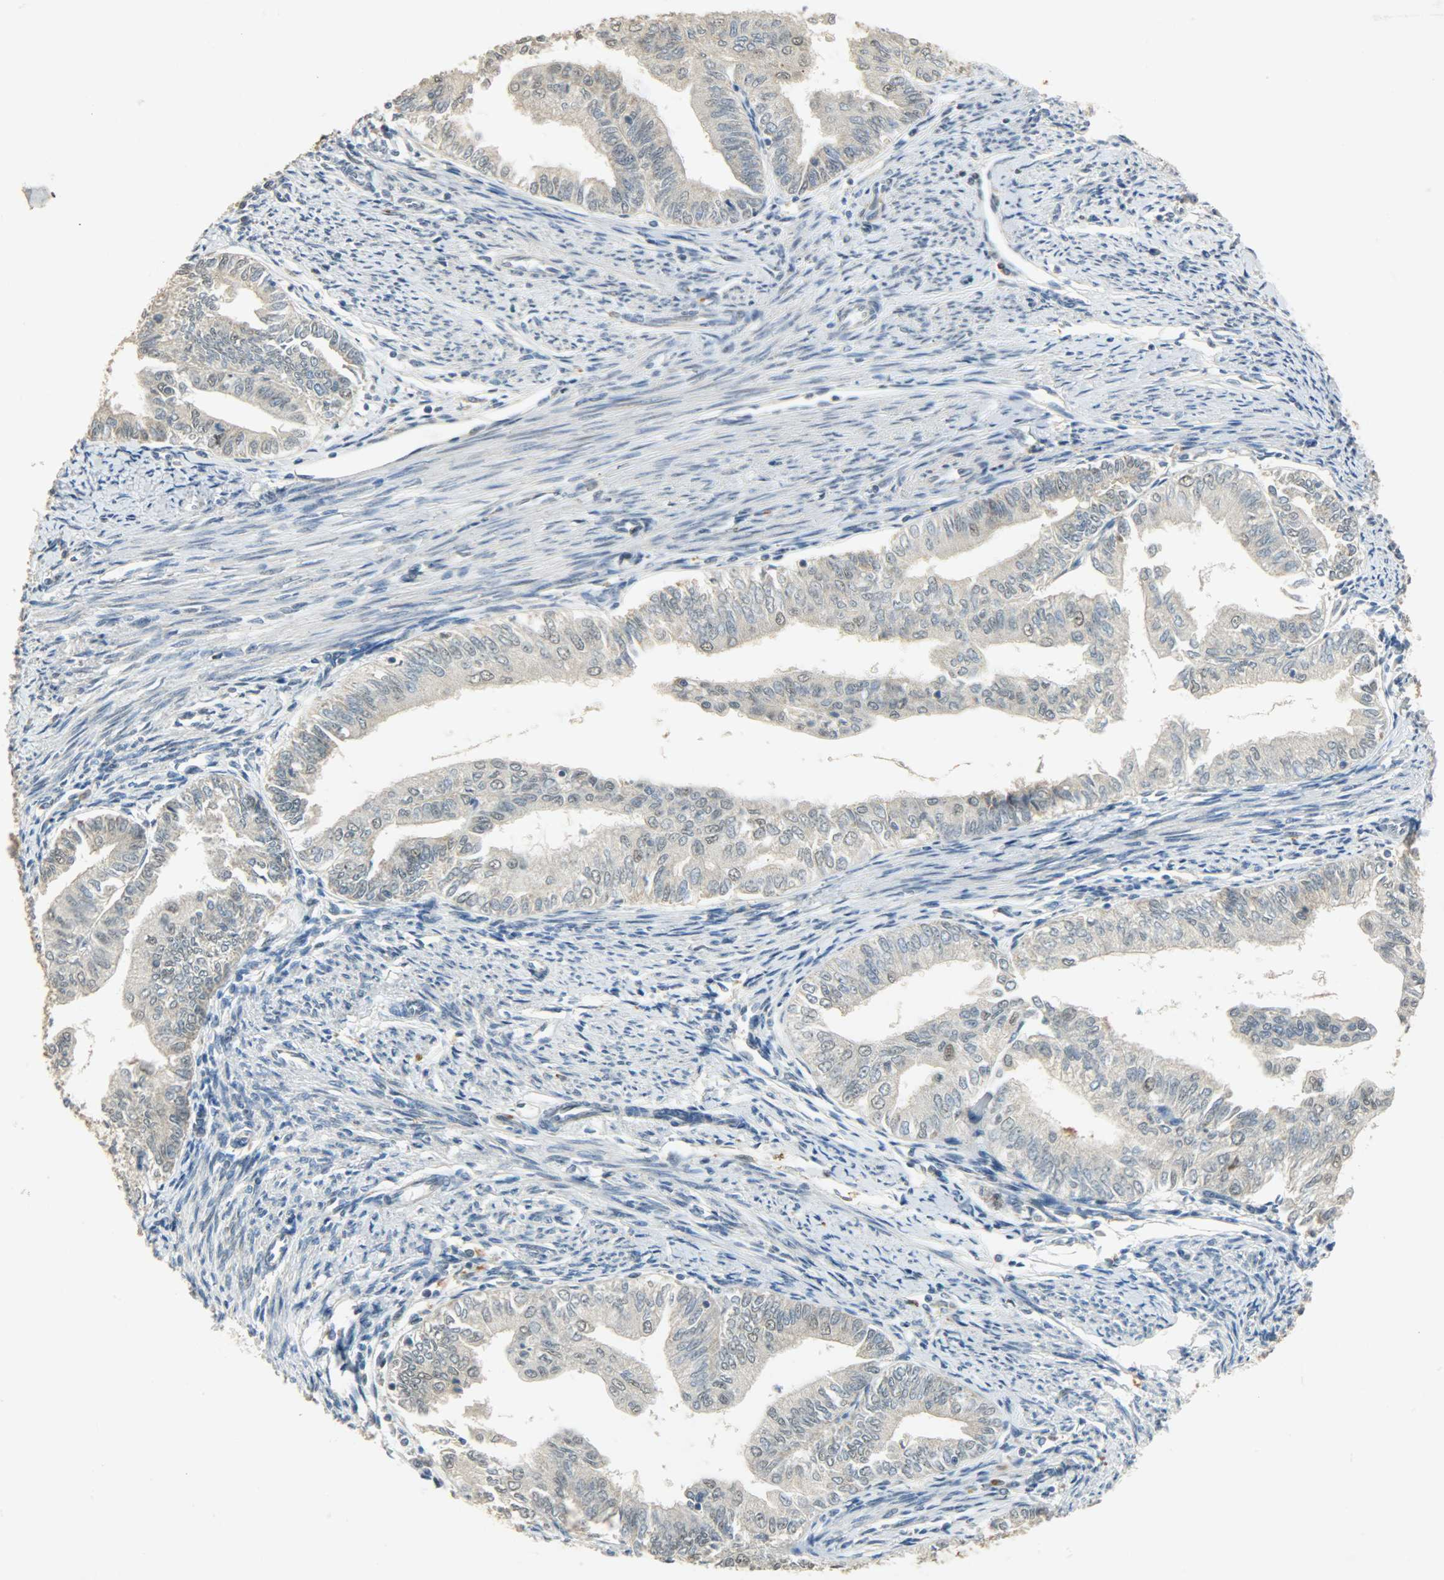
{"staining": {"intensity": "weak", "quantity": ">75%", "location": "cytoplasmic/membranous"}, "tissue": "endometrial cancer", "cell_type": "Tumor cells", "image_type": "cancer", "snomed": [{"axis": "morphology", "description": "Adenocarcinoma, NOS"}, {"axis": "topography", "description": "Endometrium"}], "caption": "Human endometrial adenocarcinoma stained with a protein marker shows weak staining in tumor cells.", "gene": "HDHD5", "patient": {"sex": "female", "age": 66}}